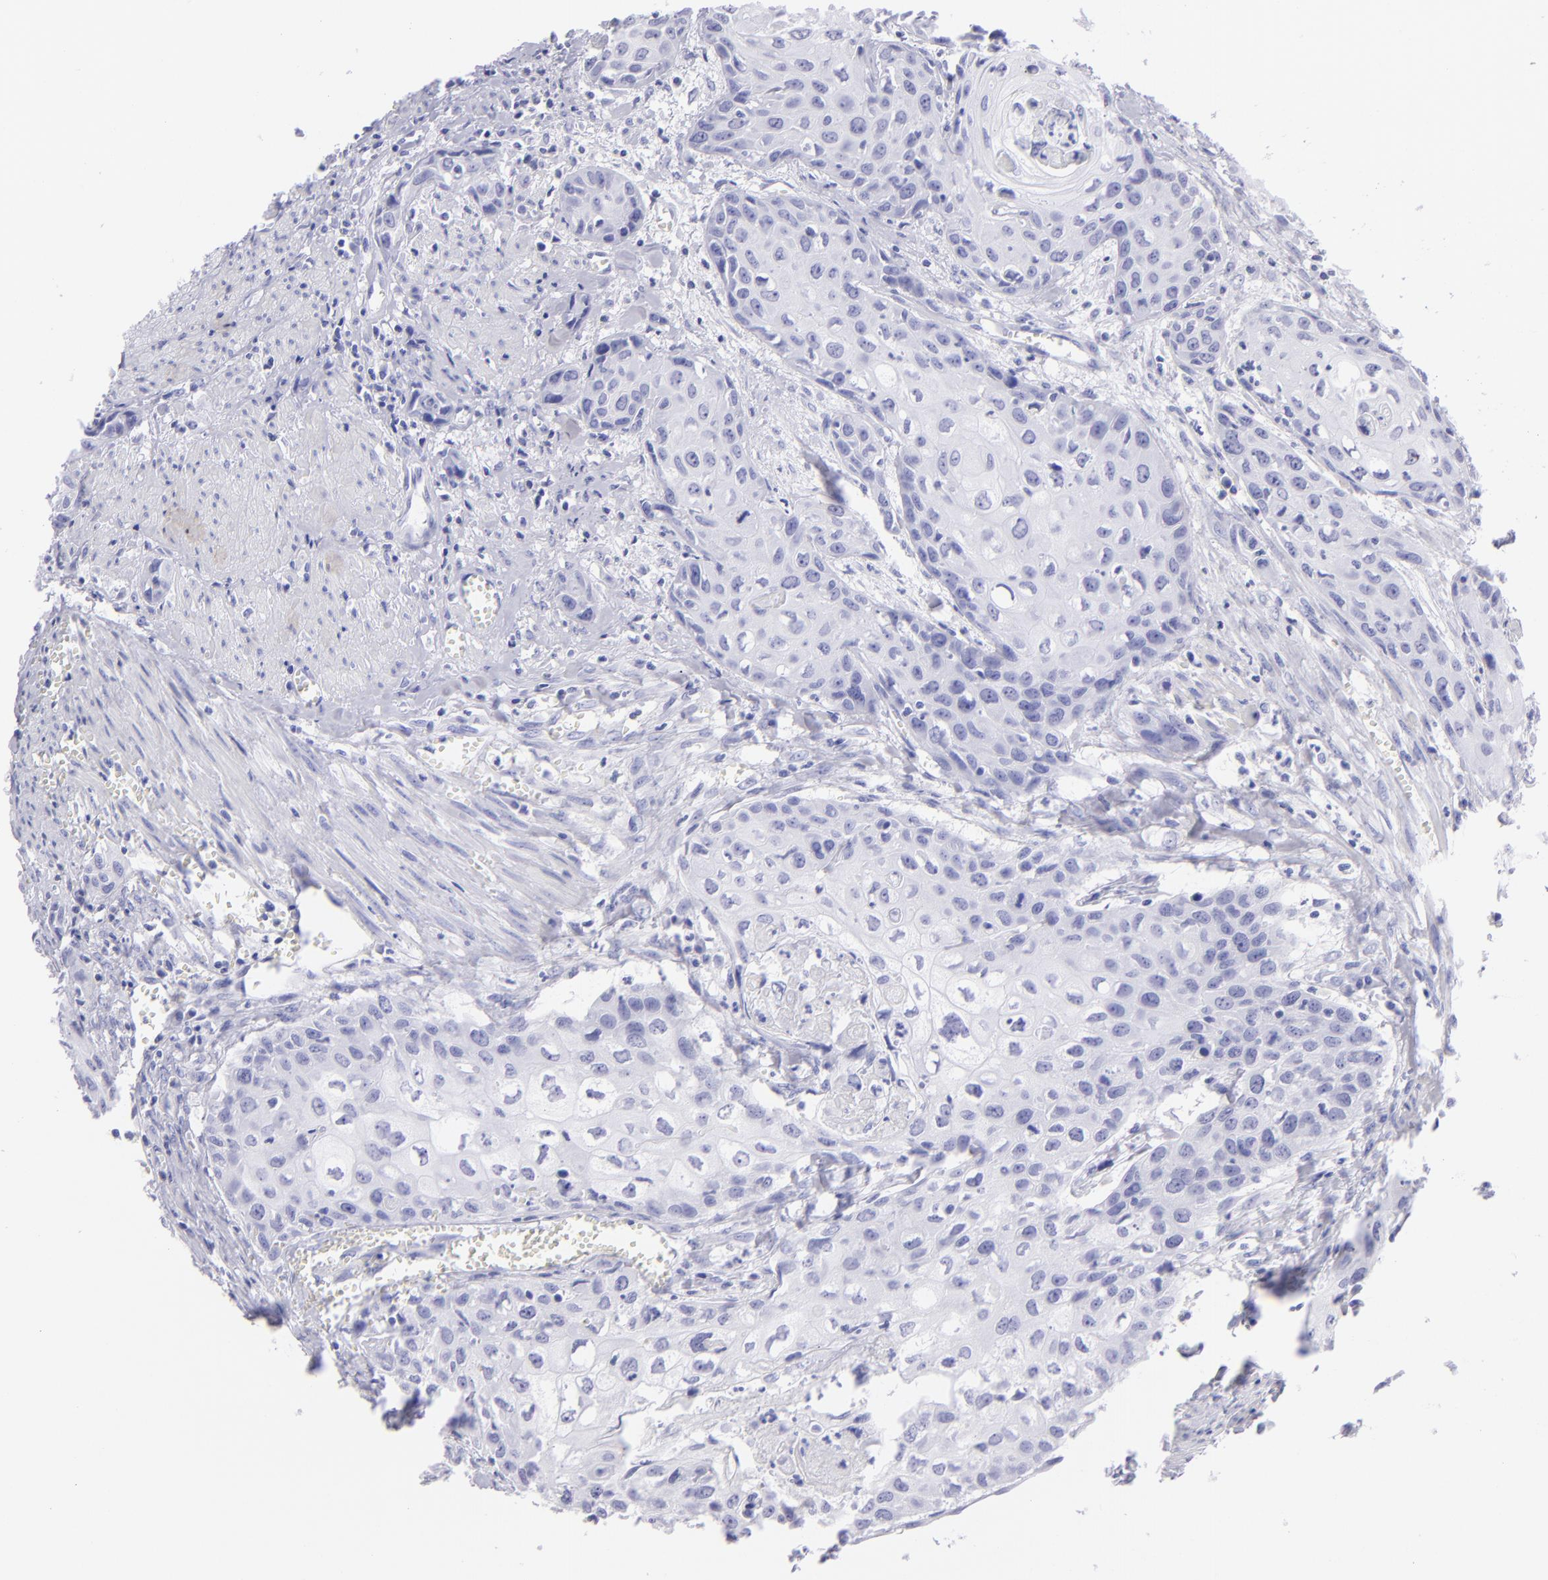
{"staining": {"intensity": "negative", "quantity": "none", "location": "none"}, "tissue": "urothelial cancer", "cell_type": "Tumor cells", "image_type": "cancer", "snomed": [{"axis": "morphology", "description": "Urothelial carcinoma, High grade"}, {"axis": "topography", "description": "Urinary bladder"}], "caption": "Immunohistochemical staining of human high-grade urothelial carcinoma exhibits no significant positivity in tumor cells.", "gene": "SLC1A3", "patient": {"sex": "male", "age": 54}}